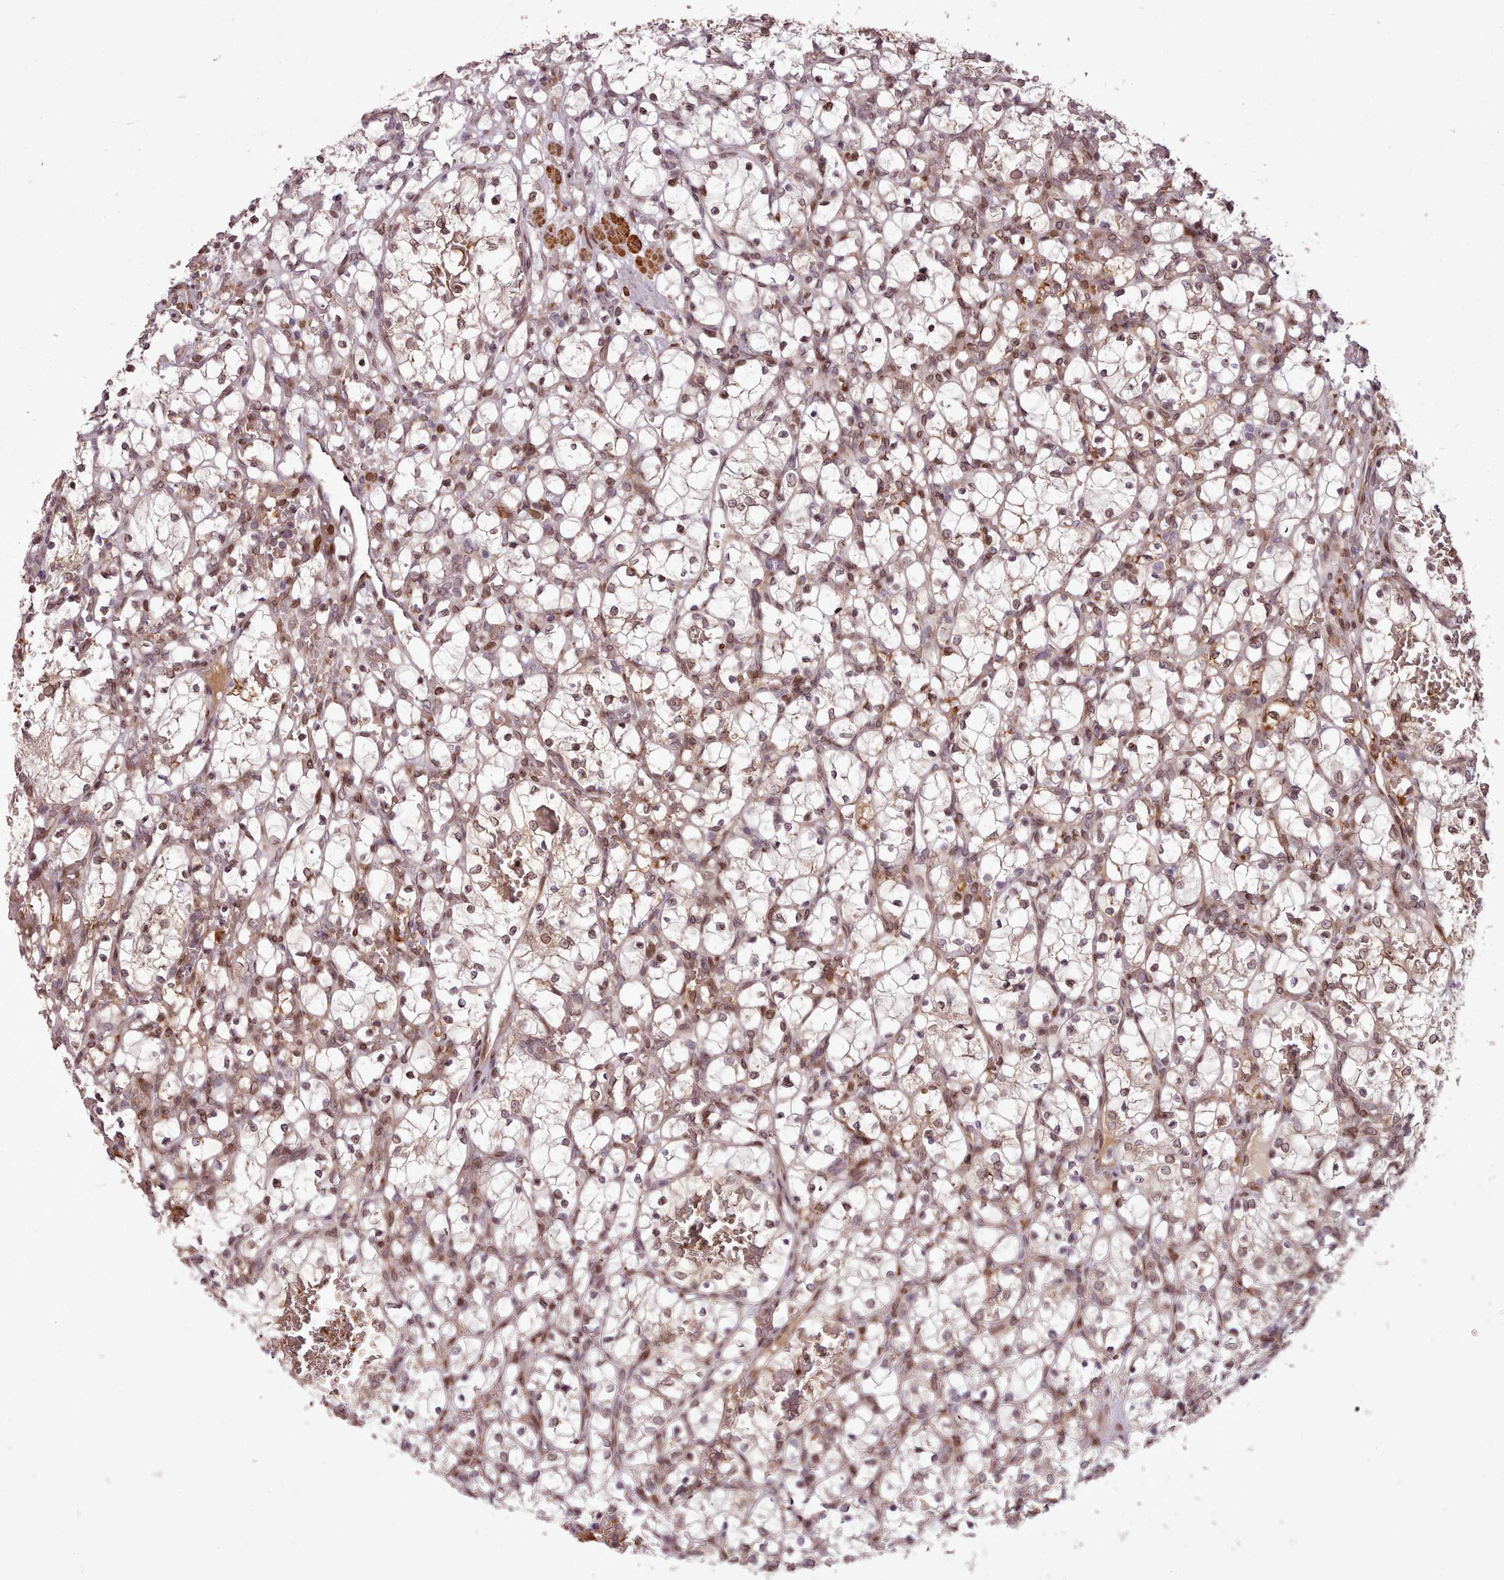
{"staining": {"intensity": "moderate", "quantity": ">75%", "location": "cytoplasmic/membranous,nuclear"}, "tissue": "renal cancer", "cell_type": "Tumor cells", "image_type": "cancer", "snomed": [{"axis": "morphology", "description": "Adenocarcinoma, NOS"}, {"axis": "topography", "description": "Kidney"}], "caption": "IHC histopathology image of neoplastic tissue: human renal cancer stained using IHC exhibits medium levels of moderate protein expression localized specifically in the cytoplasmic/membranous and nuclear of tumor cells, appearing as a cytoplasmic/membranous and nuclear brown color.", "gene": "CABP1", "patient": {"sex": "female", "age": 69}}